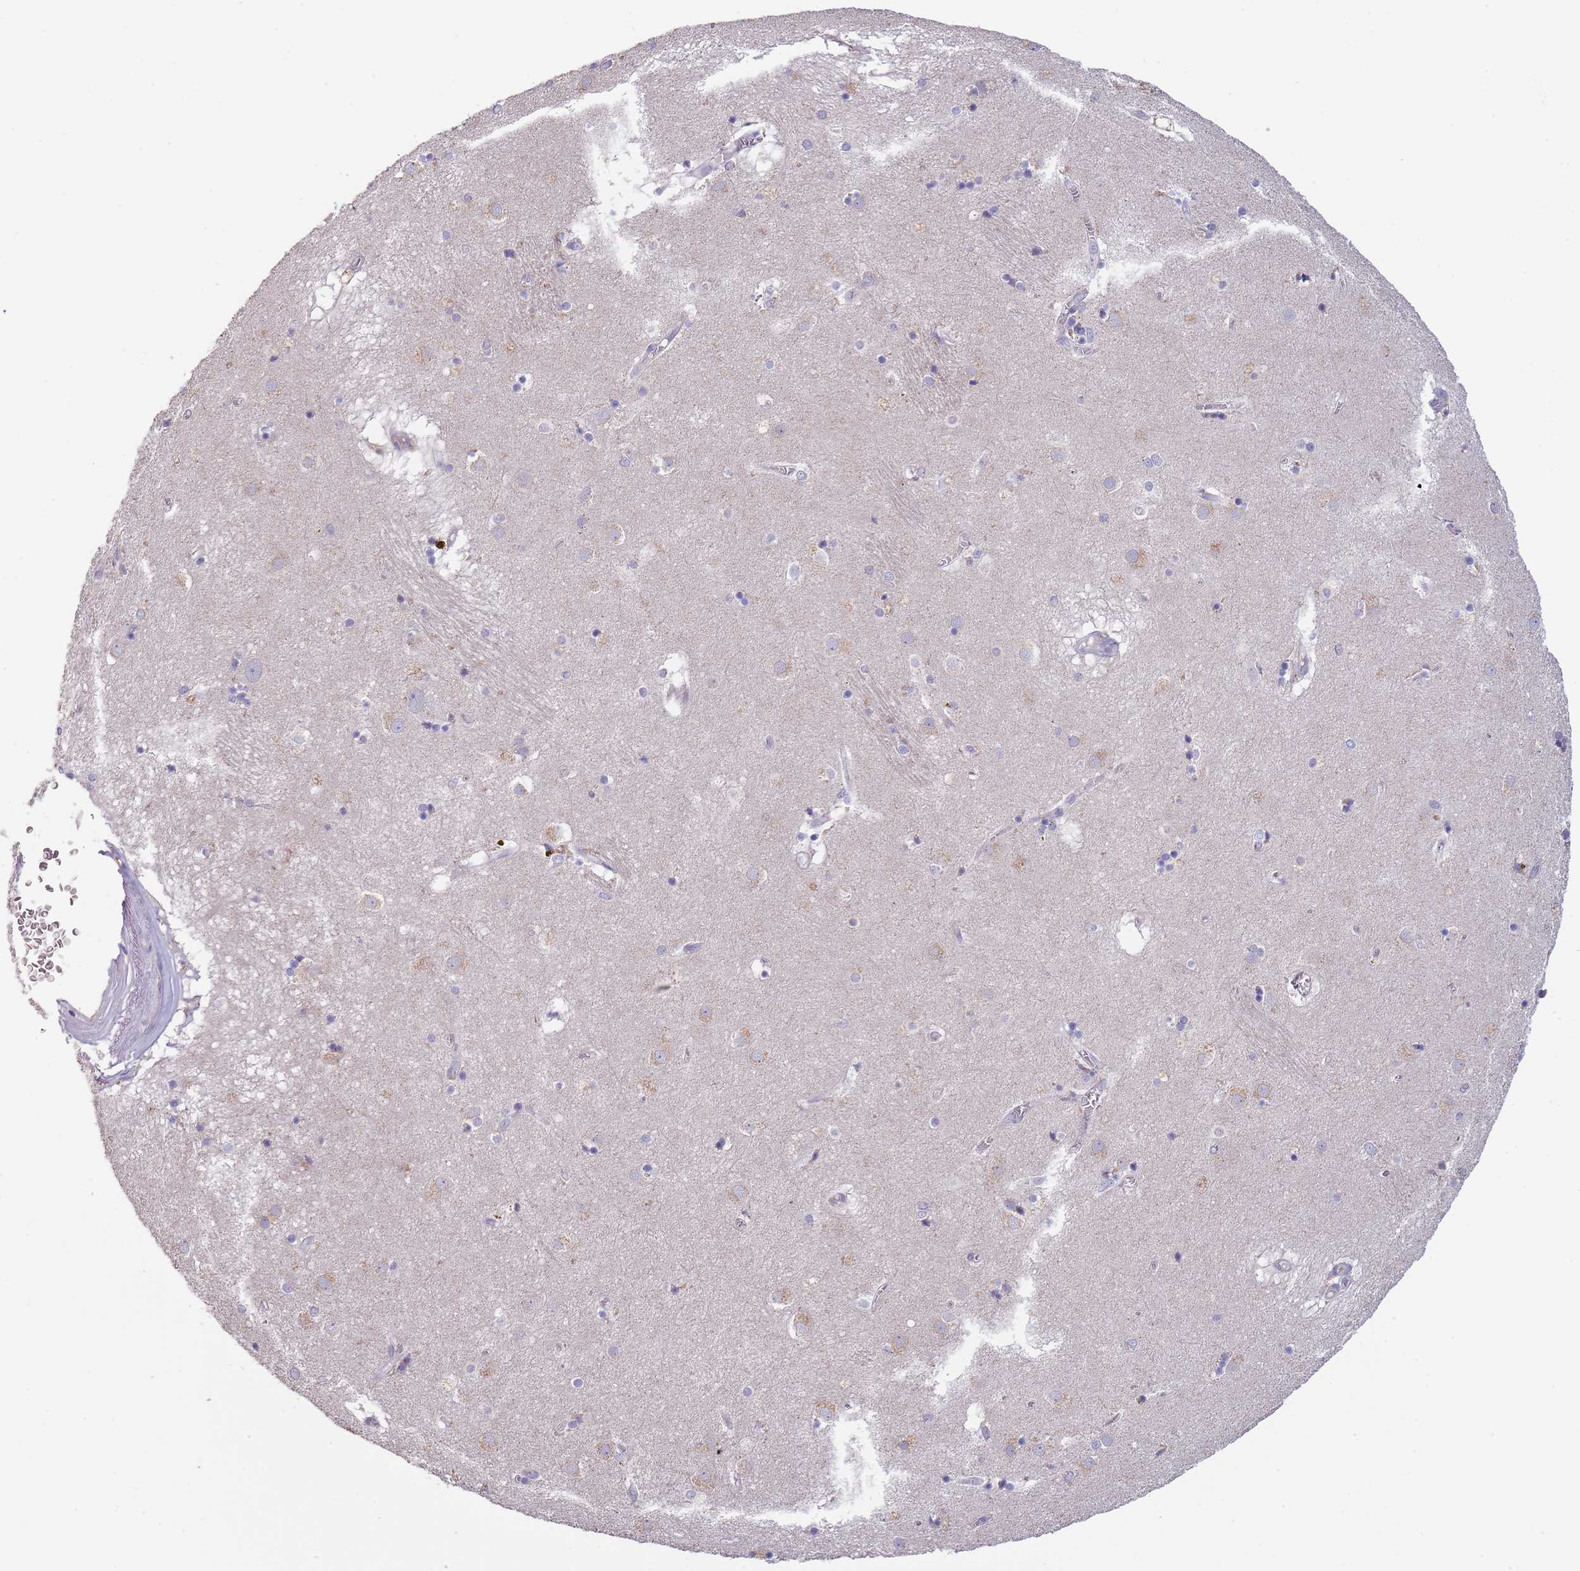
{"staining": {"intensity": "negative", "quantity": "none", "location": "none"}, "tissue": "caudate", "cell_type": "Glial cells", "image_type": "normal", "snomed": [{"axis": "morphology", "description": "Normal tissue, NOS"}, {"axis": "topography", "description": "Lateral ventricle wall"}], "caption": "The immunohistochemistry histopathology image has no significant positivity in glial cells of caudate. The staining is performed using DAB brown chromogen with nuclei counter-stained in using hematoxylin.", "gene": "MAN1C1", "patient": {"sex": "male", "age": 70}}